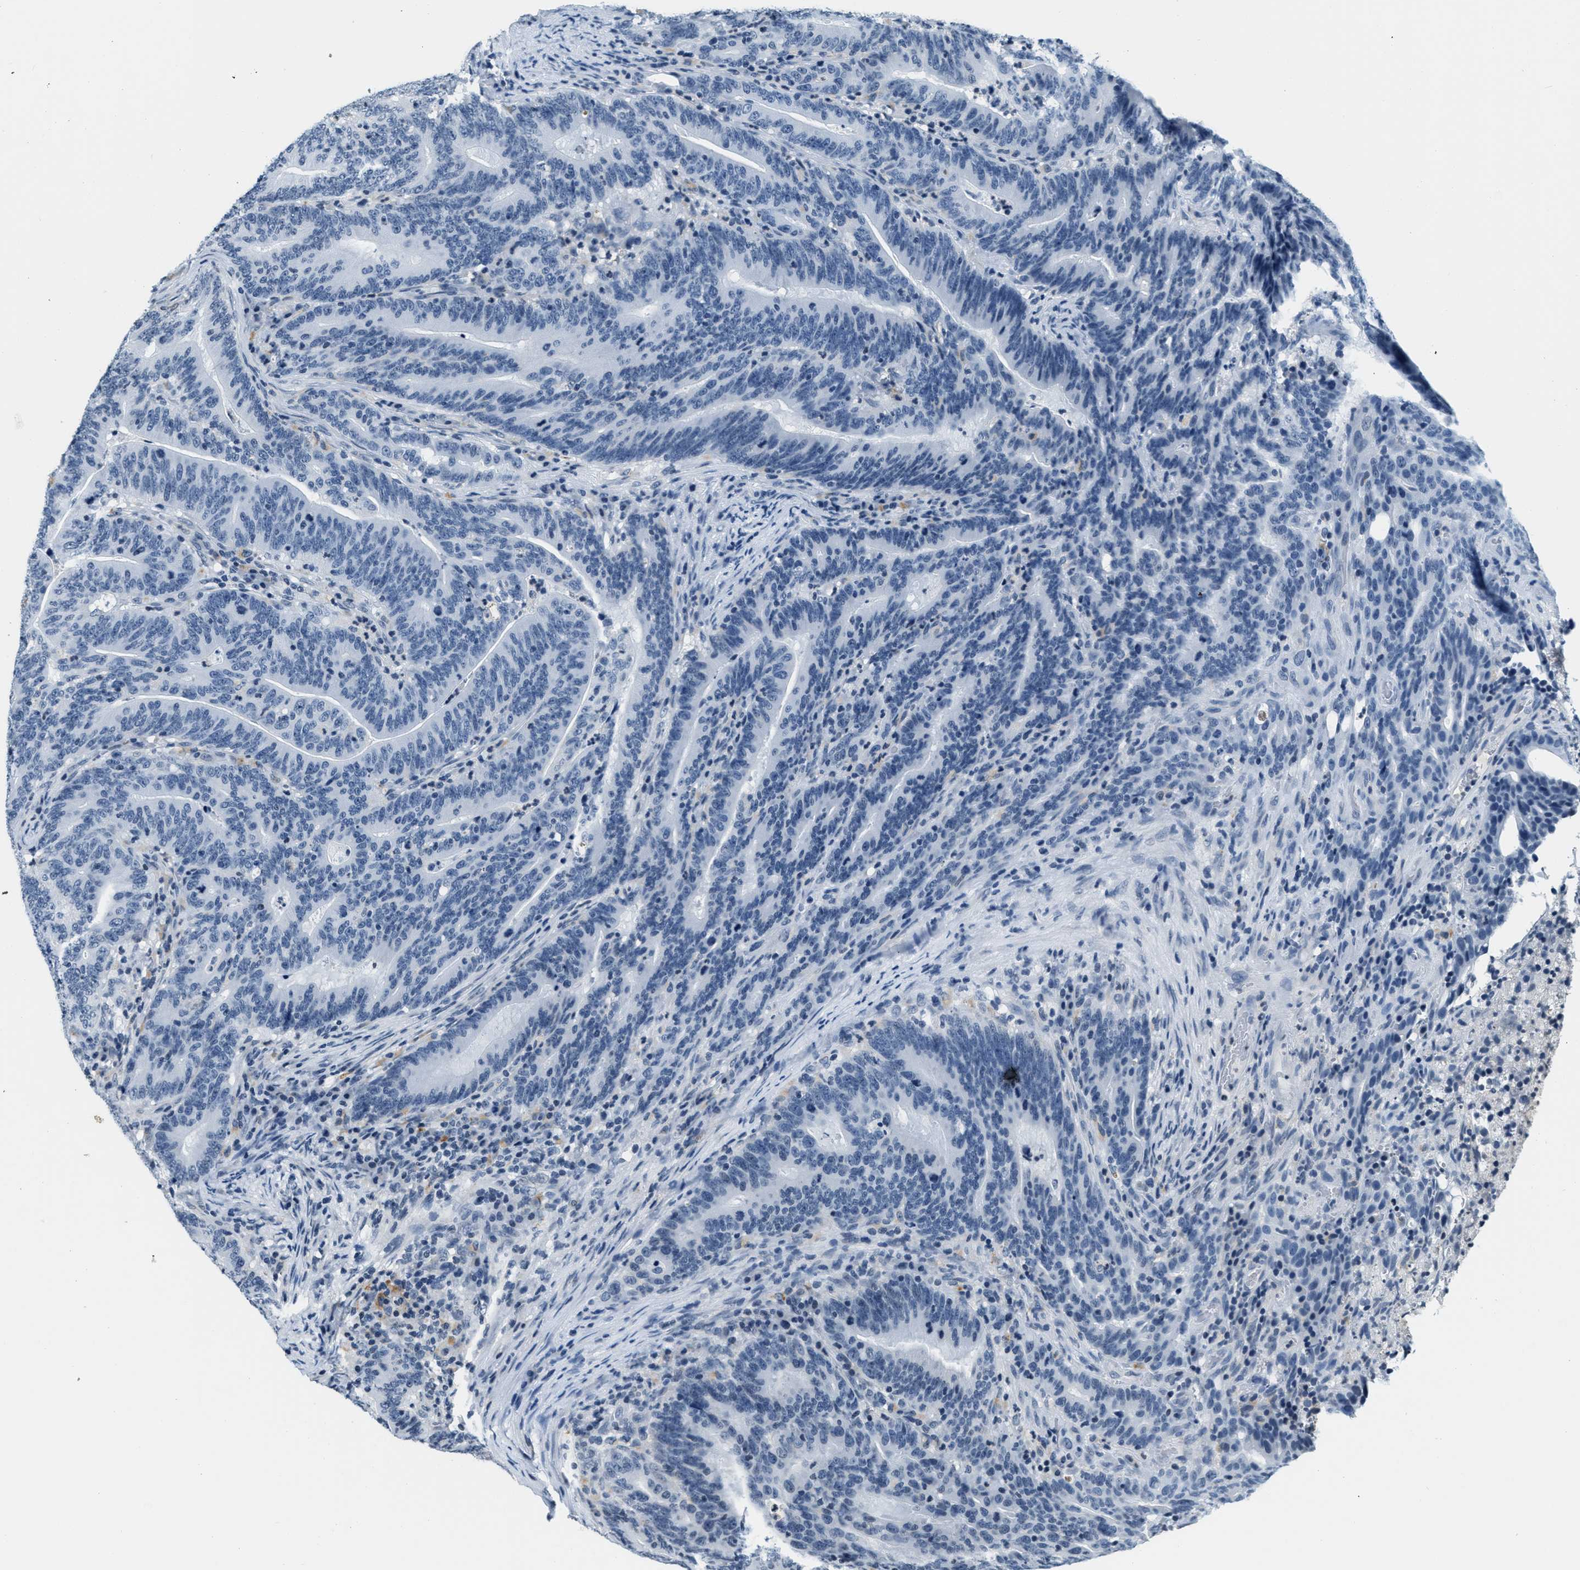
{"staining": {"intensity": "negative", "quantity": "none", "location": "none"}, "tissue": "colorectal cancer", "cell_type": "Tumor cells", "image_type": "cancer", "snomed": [{"axis": "morphology", "description": "Adenocarcinoma, NOS"}, {"axis": "topography", "description": "Colon"}], "caption": "Tumor cells show no significant expression in colorectal cancer (adenocarcinoma). (Brightfield microscopy of DAB IHC at high magnification).", "gene": "CA4", "patient": {"sex": "female", "age": 66}}